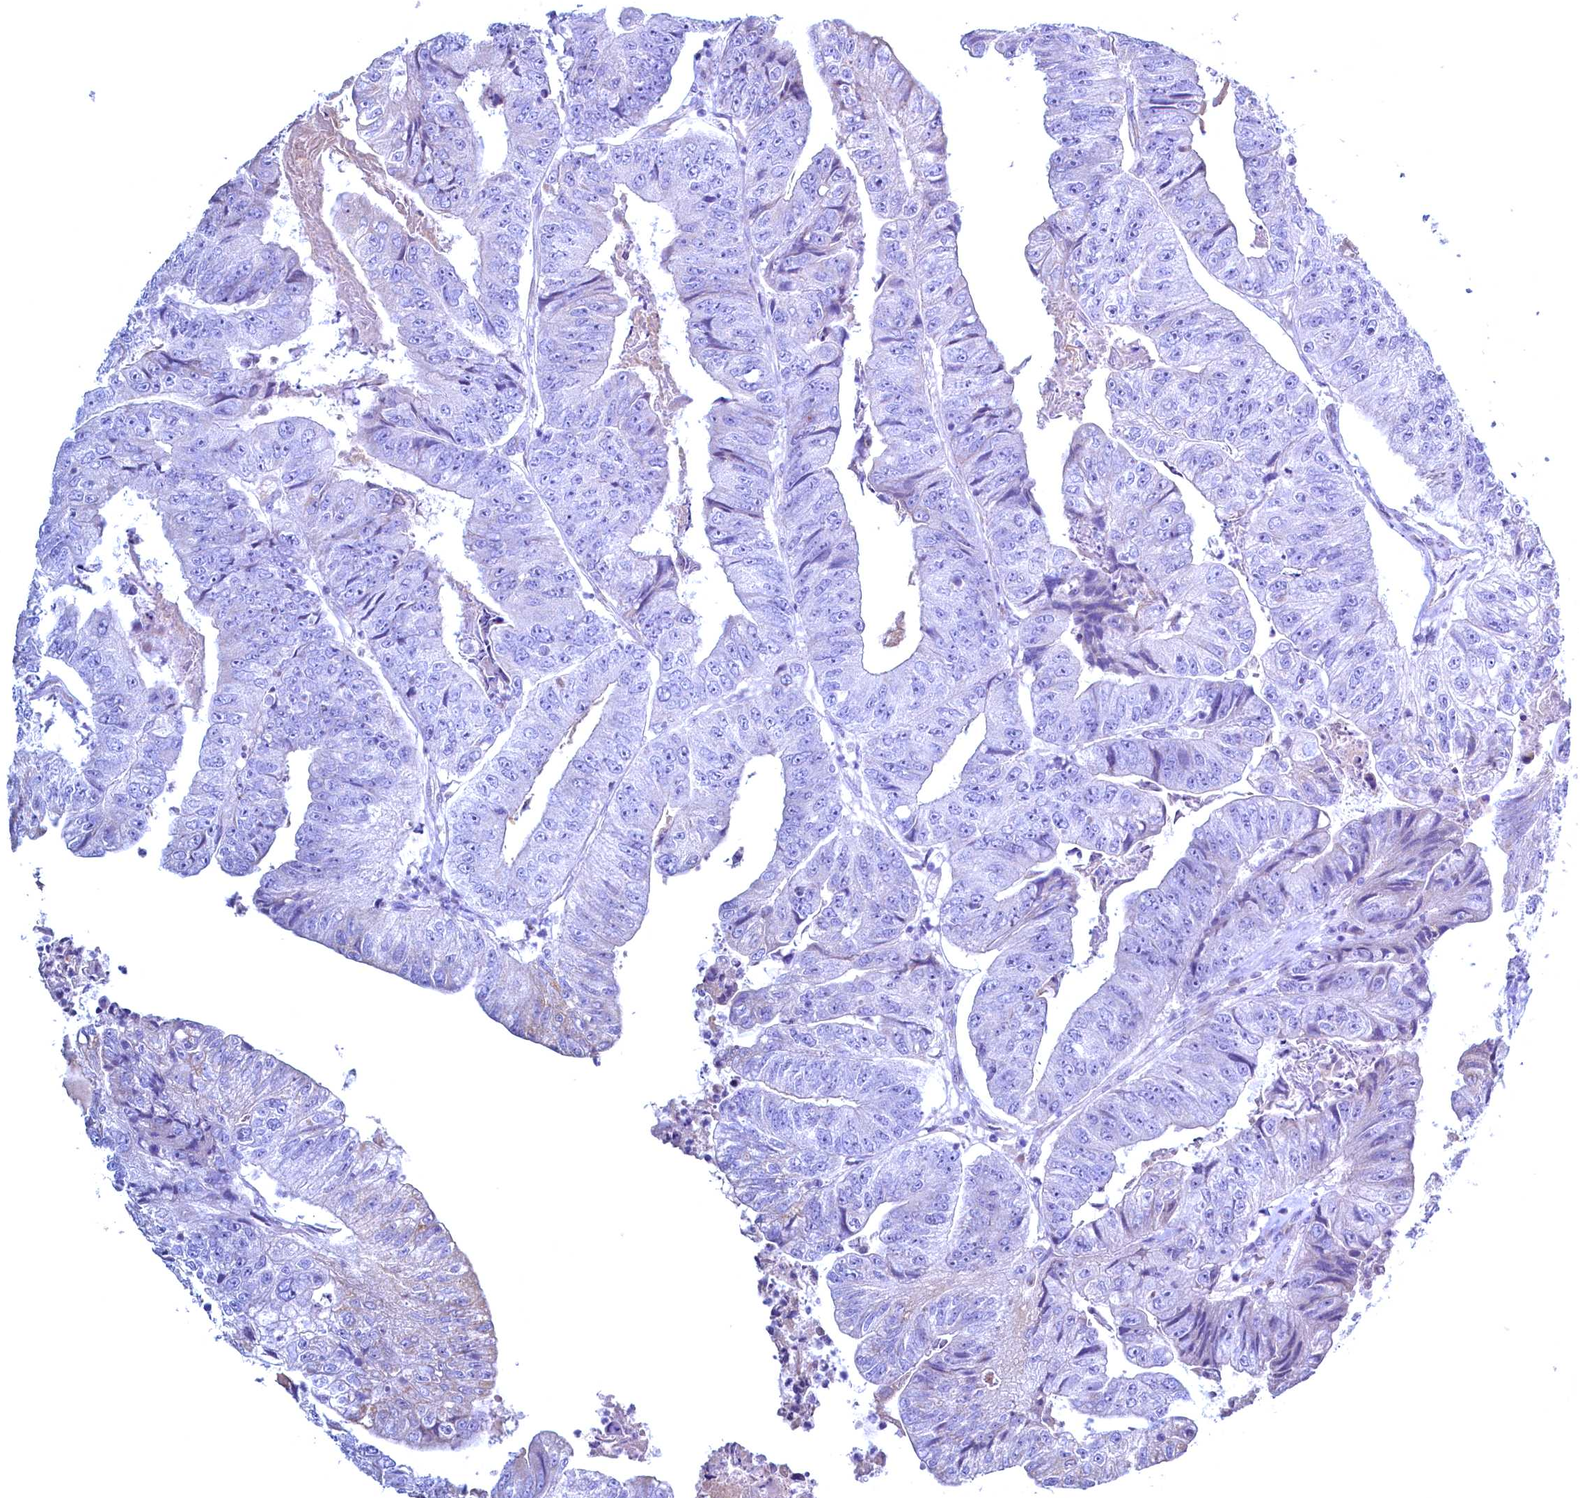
{"staining": {"intensity": "weak", "quantity": "<25%", "location": "cytoplasmic/membranous"}, "tissue": "colorectal cancer", "cell_type": "Tumor cells", "image_type": "cancer", "snomed": [{"axis": "morphology", "description": "Adenocarcinoma, NOS"}, {"axis": "topography", "description": "Colon"}], "caption": "High power microscopy micrograph of an IHC image of adenocarcinoma (colorectal), revealing no significant positivity in tumor cells. (Stains: DAB (3,3'-diaminobenzidine) IHC with hematoxylin counter stain, Microscopy: brightfield microscopy at high magnification).", "gene": "MAP1LC3A", "patient": {"sex": "female", "age": 67}}